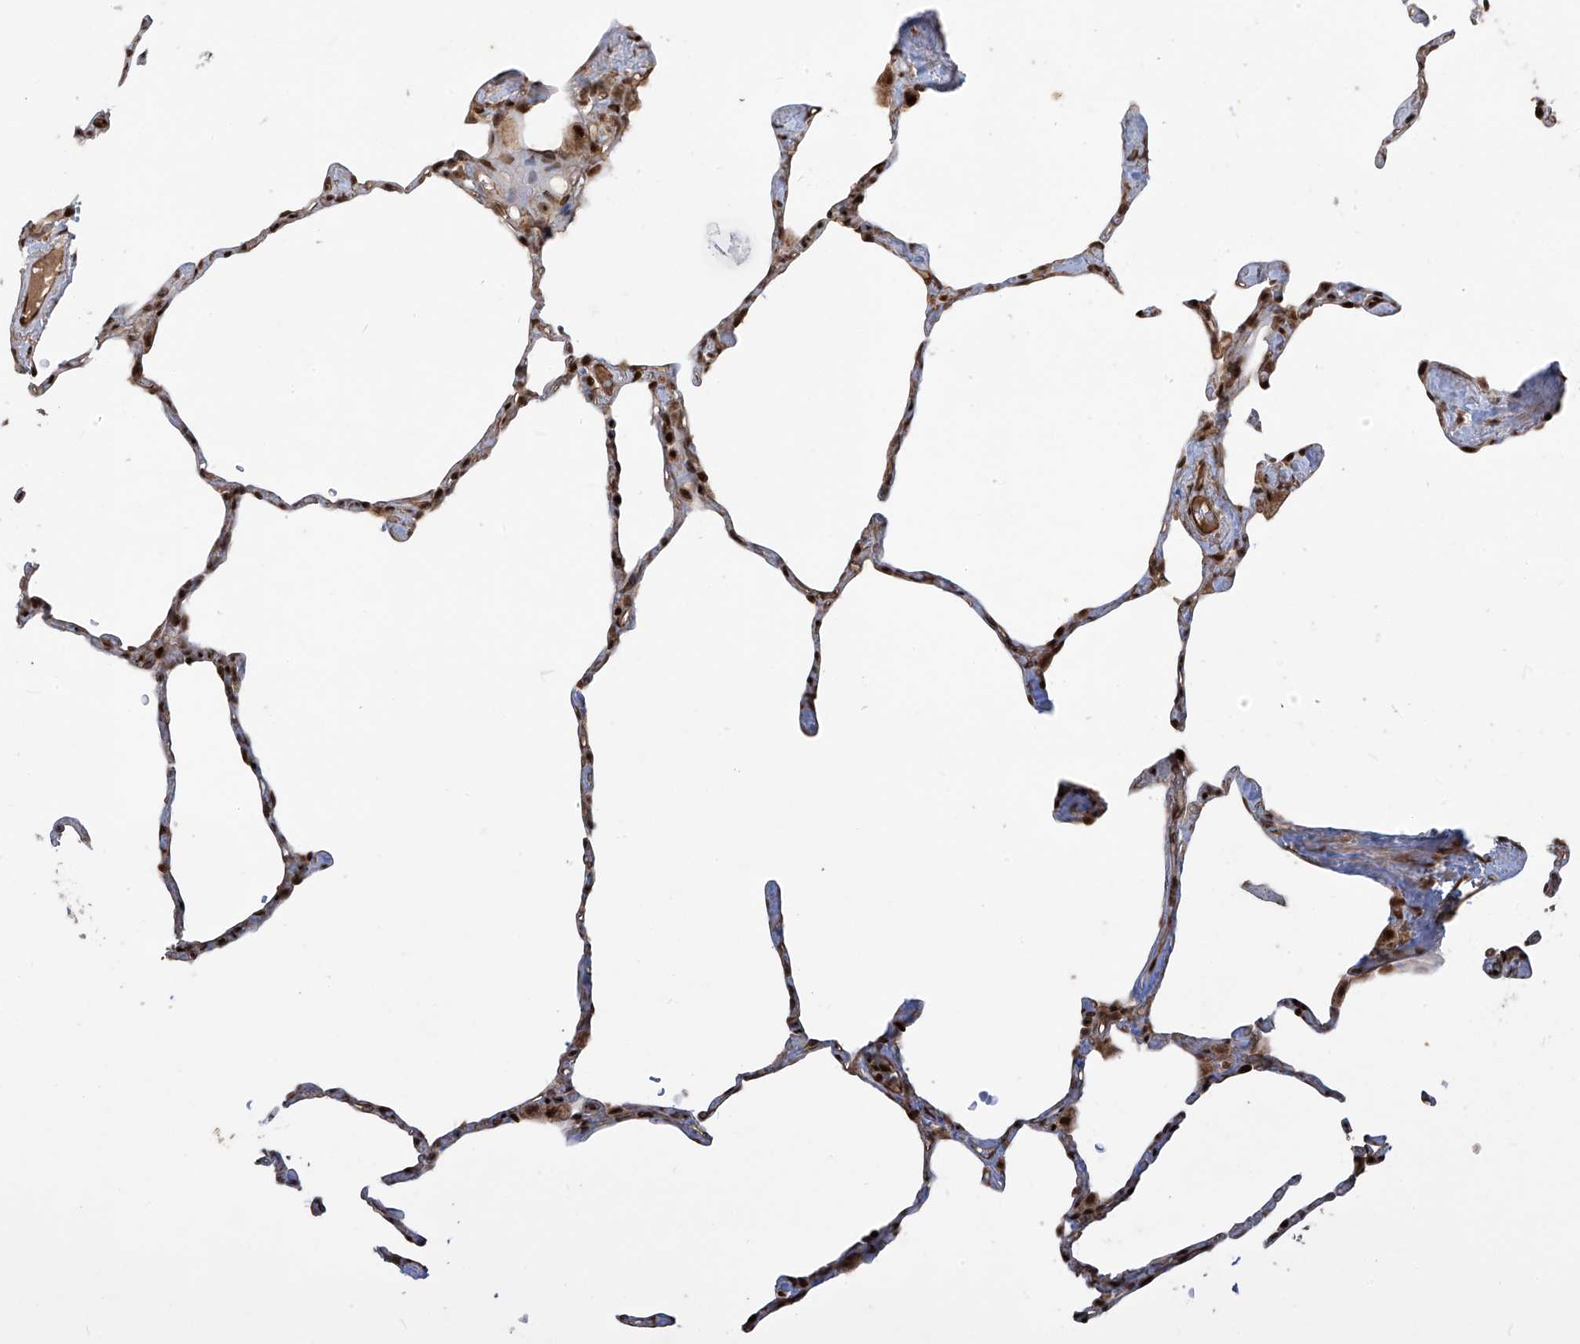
{"staining": {"intensity": "moderate", "quantity": ">75%", "location": "nuclear"}, "tissue": "lung", "cell_type": "Alveolar cells", "image_type": "normal", "snomed": [{"axis": "morphology", "description": "Normal tissue, NOS"}, {"axis": "topography", "description": "Lung"}], "caption": "Immunohistochemical staining of unremarkable lung displays moderate nuclear protein expression in about >75% of alveolar cells.", "gene": "ARHGEF3", "patient": {"sex": "male", "age": 65}}